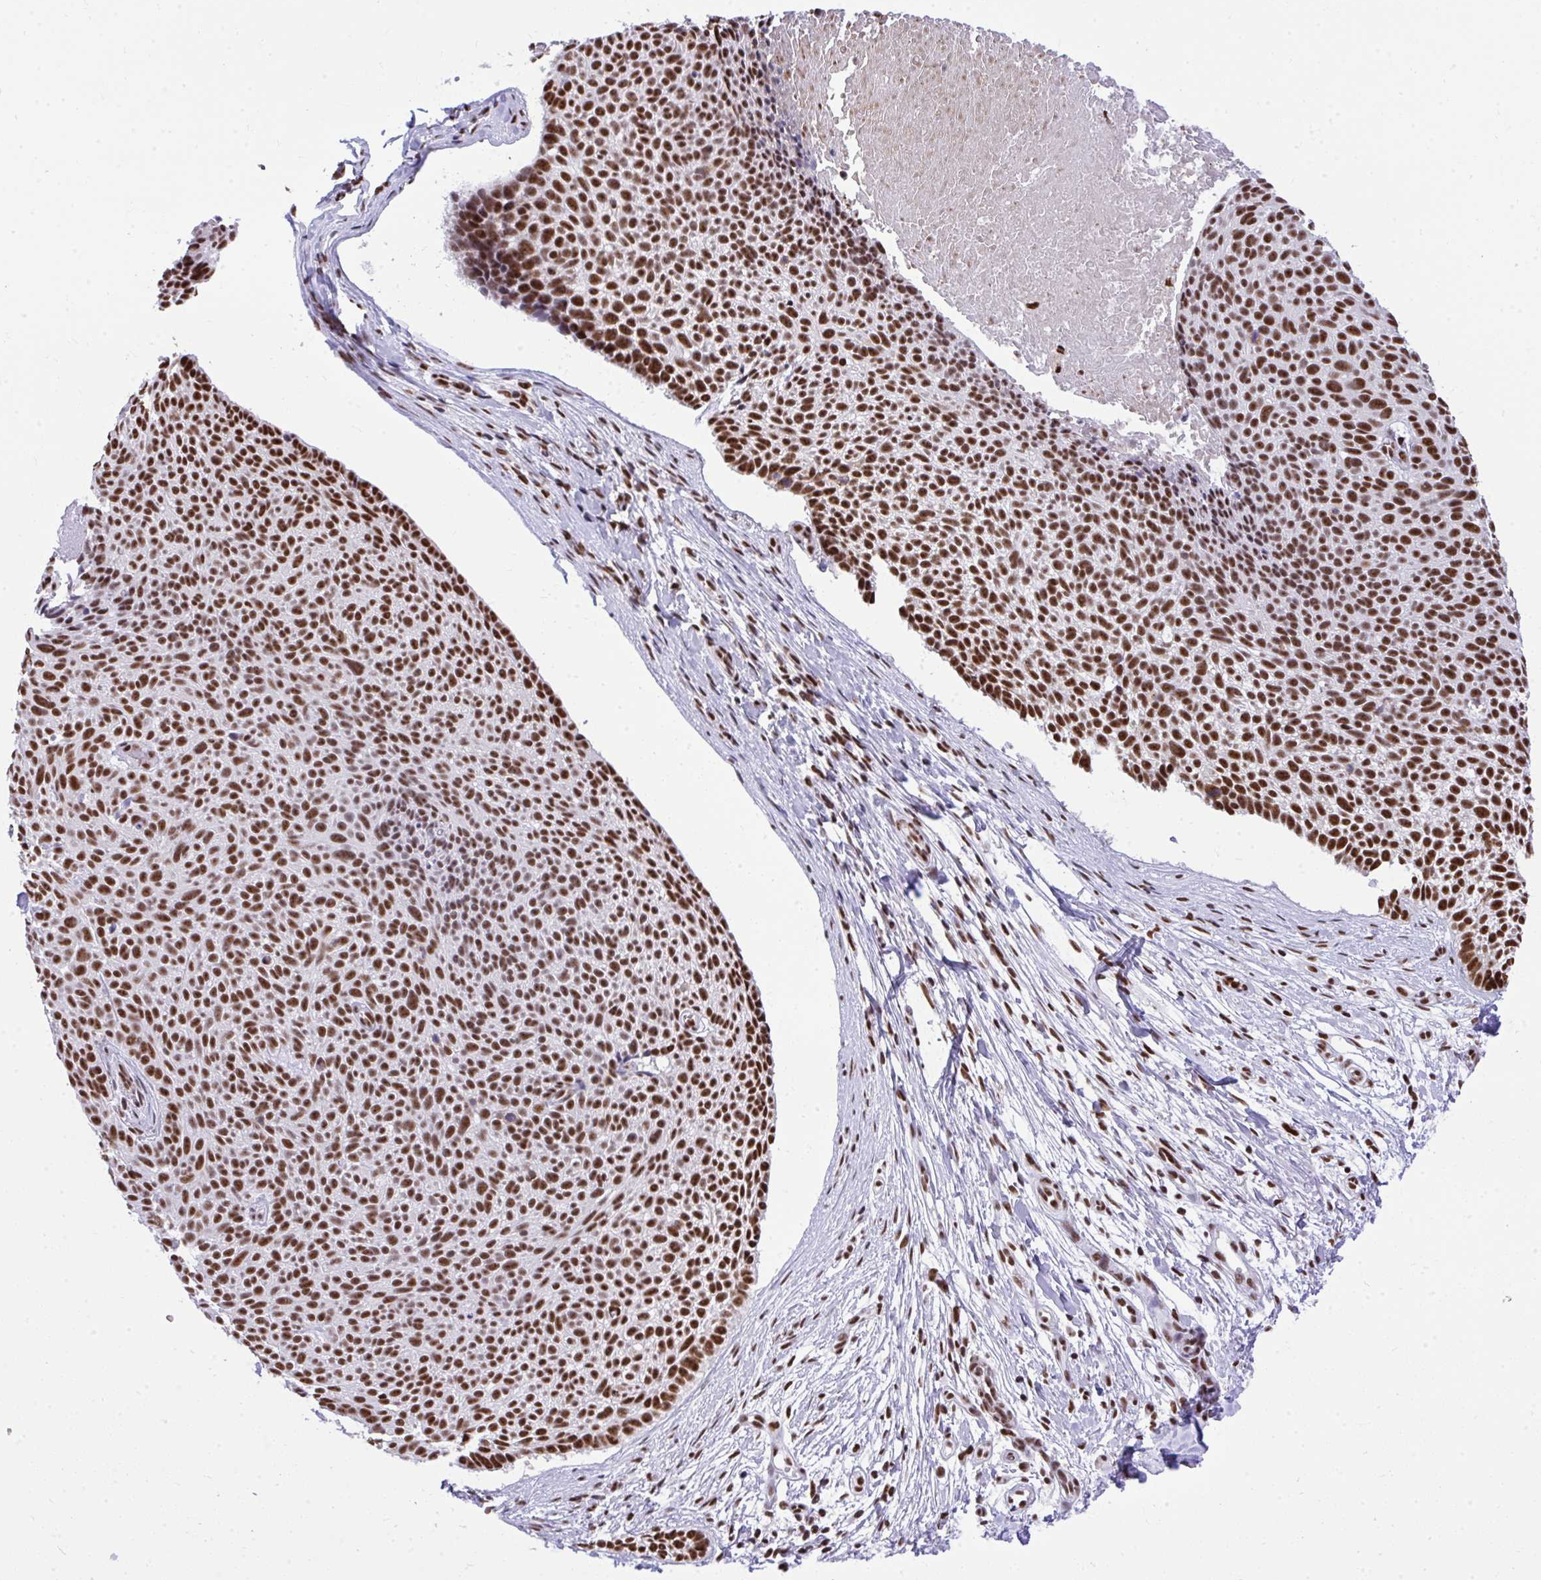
{"staining": {"intensity": "moderate", "quantity": ">75%", "location": "nuclear"}, "tissue": "skin cancer", "cell_type": "Tumor cells", "image_type": "cancer", "snomed": [{"axis": "morphology", "description": "Basal cell carcinoma"}, {"axis": "topography", "description": "Skin"}, {"axis": "topography", "description": "Skin of back"}], "caption": "Human skin basal cell carcinoma stained with a brown dye demonstrates moderate nuclear positive expression in approximately >75% of tumor cells.", "gene": "PRPF19", "patient": {"sex": "male", "age": 81}}